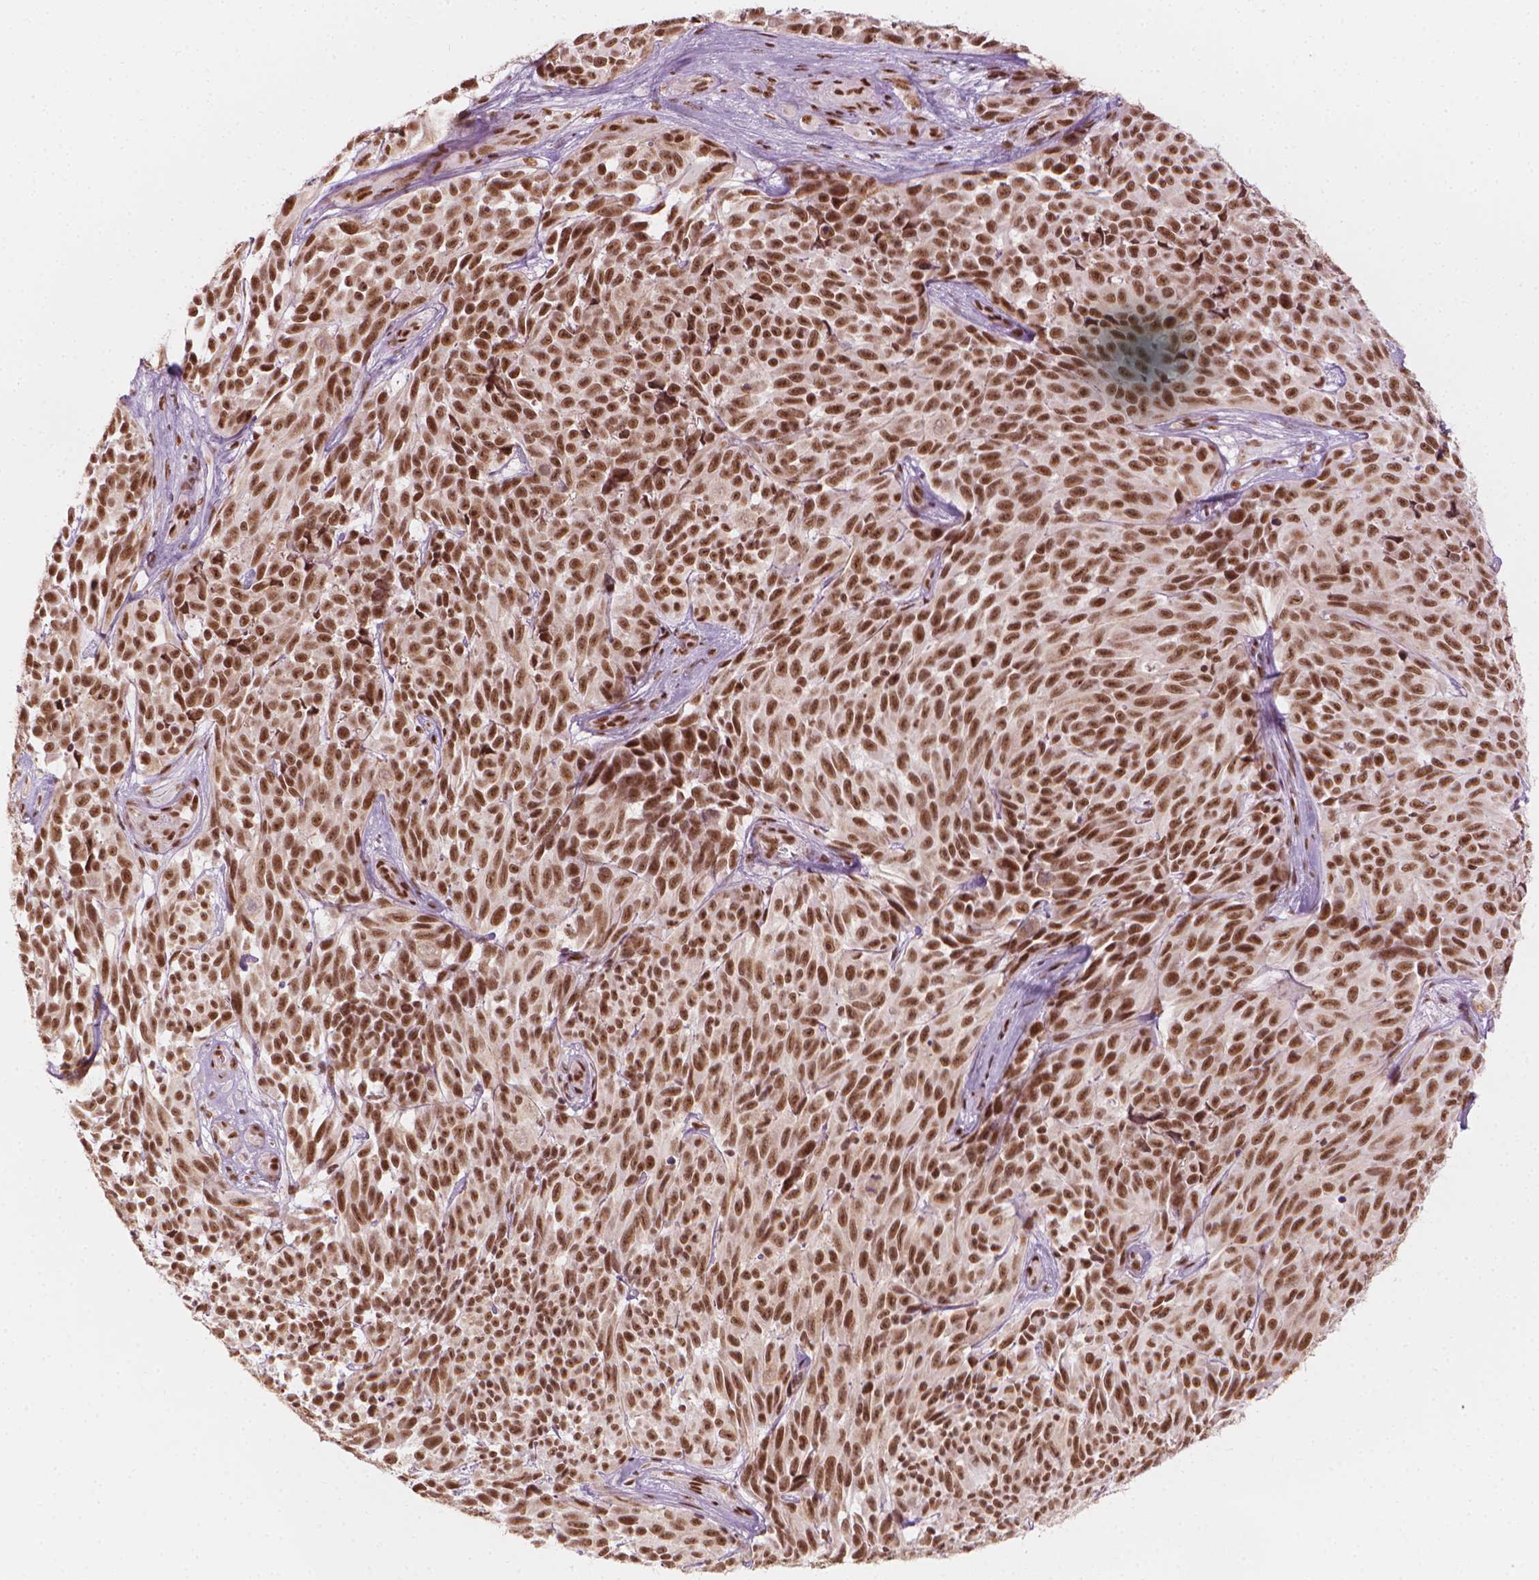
{"staining": {"intensity": "moderate", "quantity": ">75%", "location": "nuclear"}, "tissue": "melanoma", "cell_type": "Tumor cells", "image_type": "cancer", "snomed": [{"axis": "morphology", "description": "Malignant melanoma, NOS"}, {"axis": "topography", "description": "Skin"}], "caption": "Immunohistochemical staining of human melanoma displays moderate nuclear protein expression in approximately >75% of tumor cells.", "gene": "ELF2", "patient": {"sex": "female", "age": 88}}